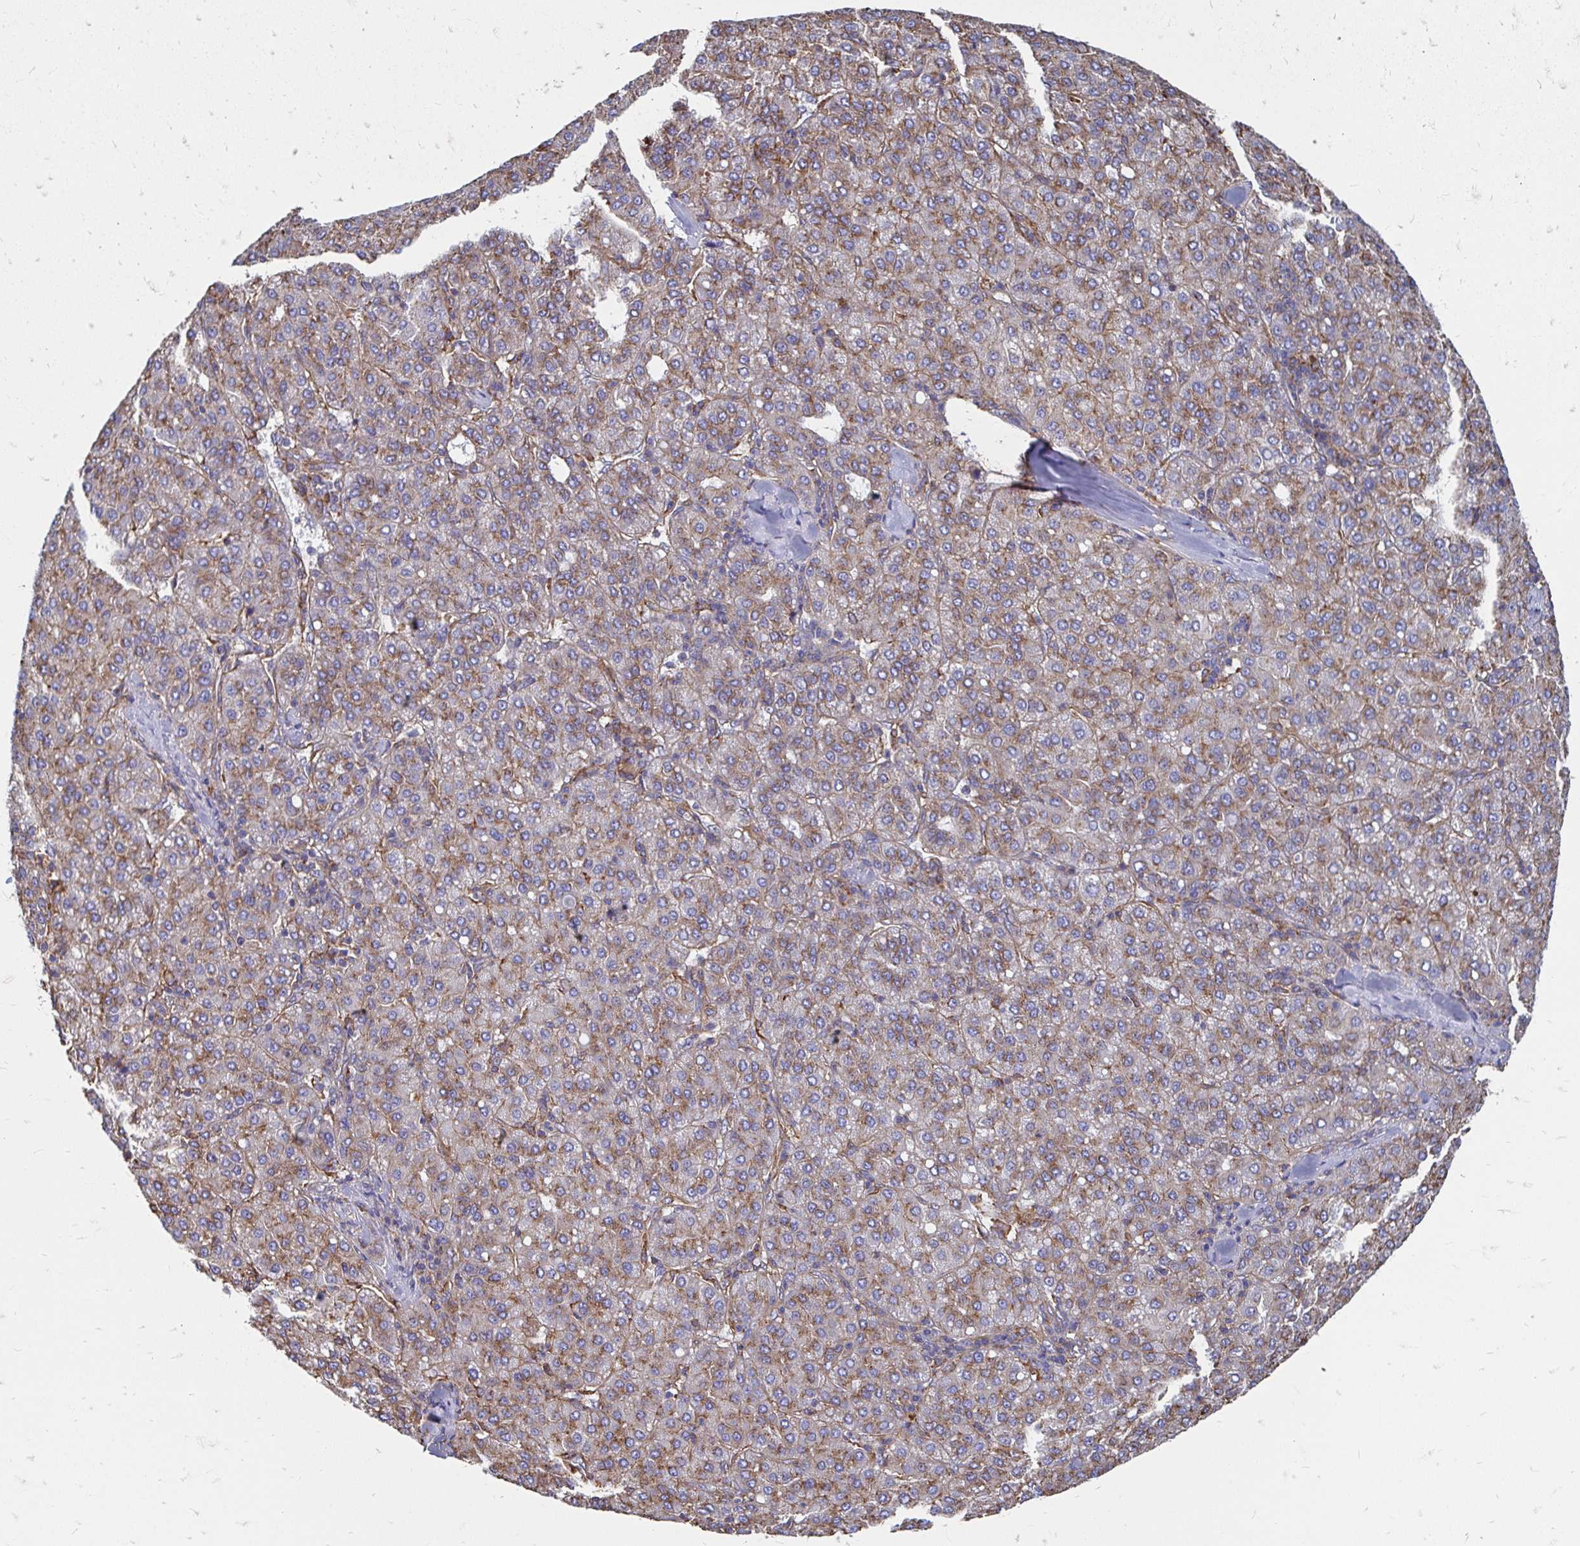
{"staining": {"intensity": "weak", "quantity": ">75%", "location": "cytoplasmic/membranous"}, "tissue": "liver cancer", "cell_type": "Tumor cells", "image_type": "cancer", "snomed": [{"axis": "morphology", "description": "Carcinoma, Hepatocellular, NOS"}, {"axis": "topography", "description": "Liver"}], "caption": "This is a micrograph of immunohistochemistry (IHC) staining of liver hepatocellular carcinoma, which shows weak positivity in the cytoplasmic/membranous of tumor cells.", "gene": "CLTC", "patient": {"sex": "male", "age": 65}}